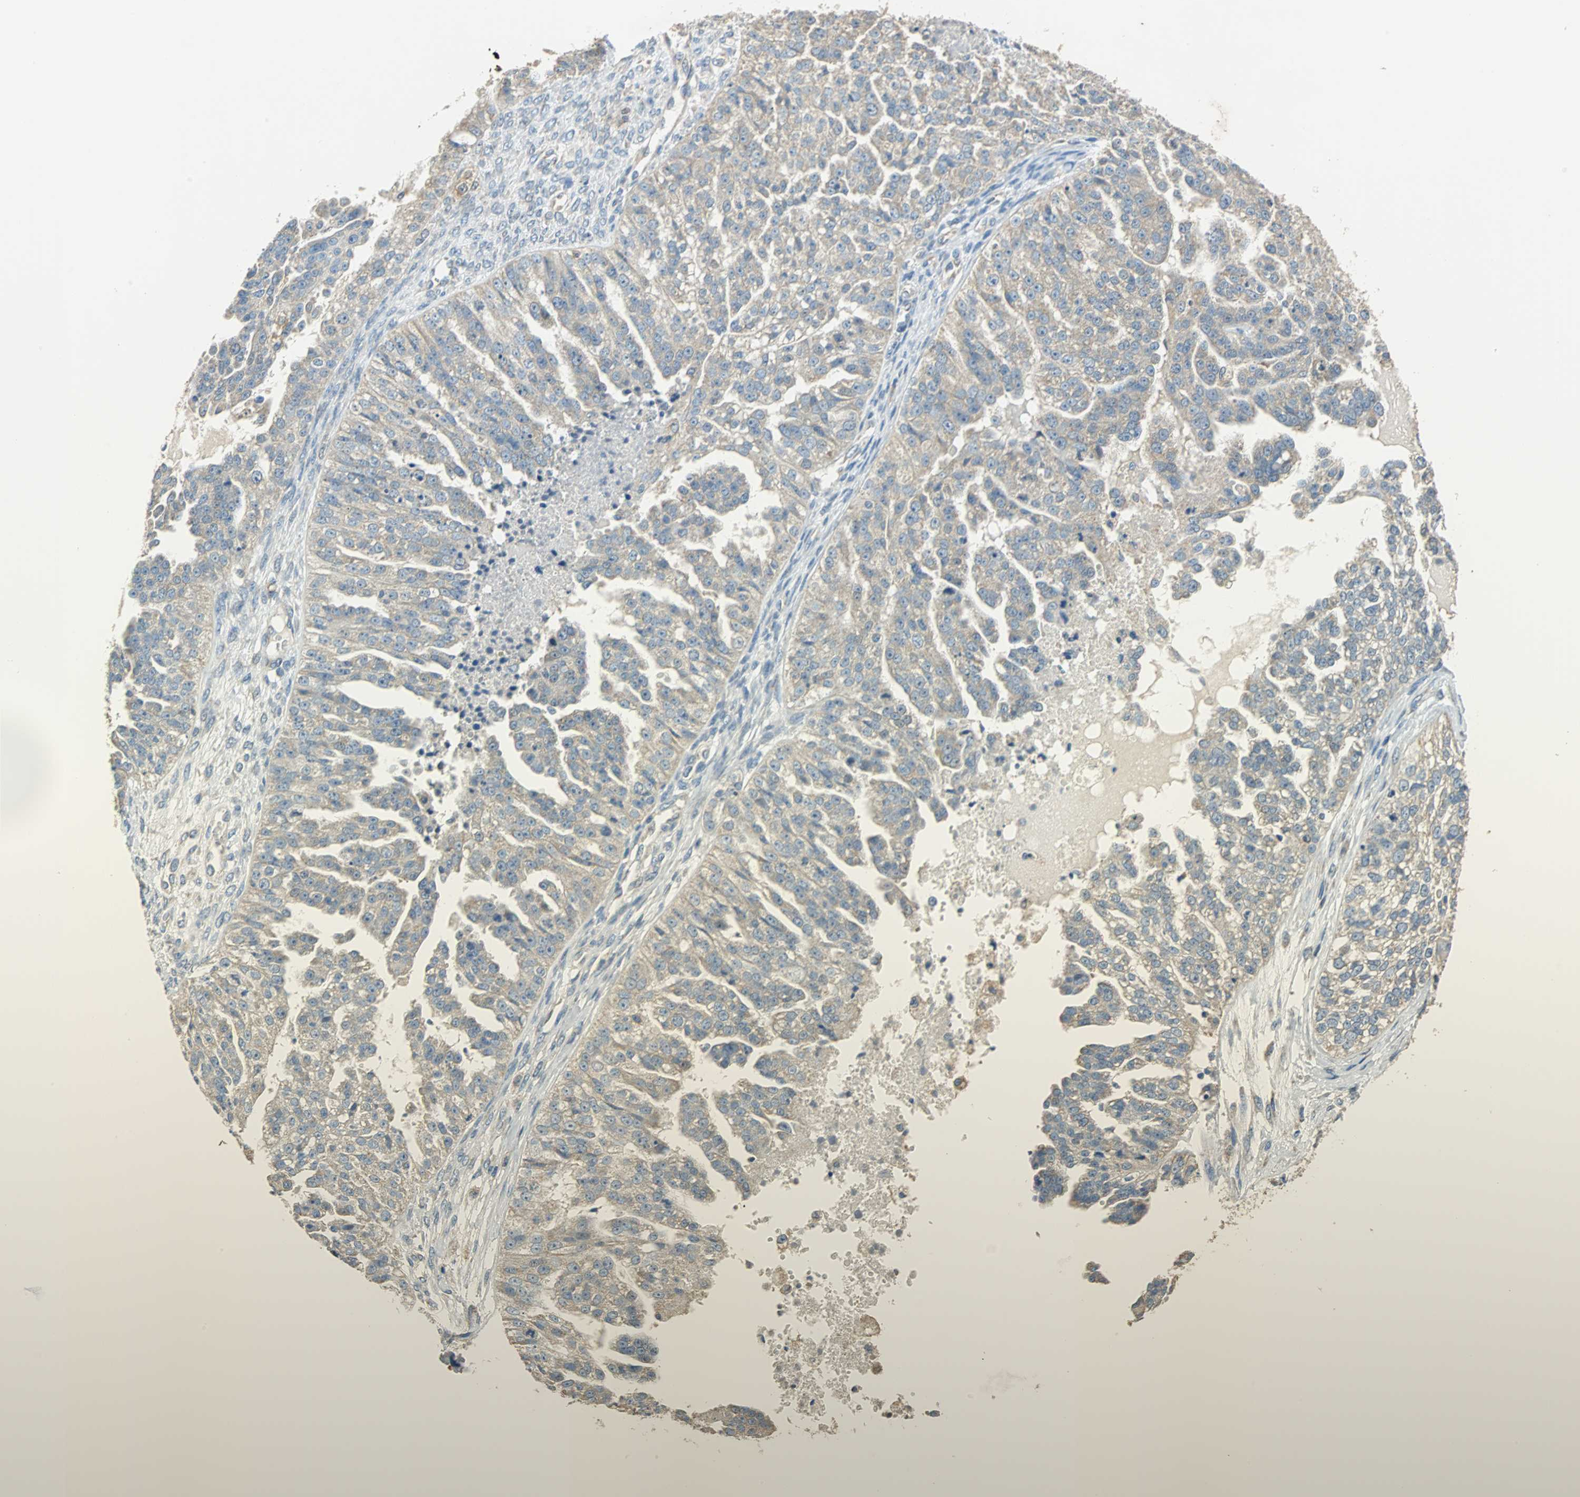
{"staining": {"intensity": "weak", "quantity": ">75%", "location": "cytoplasmic/membranous"}, "tissue": "ovarian cancer", "cell_type": "Tumor cells", "image_type": "cancer", "snomed": [{"axis": "morphology", "description": "Carcinoma, NOS"}, {"axis": "topography", "description": "Soft tissue"}, {"axis": "topography", "description": "Ovary"}], "caption": "This photomicrograph displays ovarian cancer (carcinoma) stained with immunohistochemistry (IHC) to label a protein in brown. The cytoplasmic/membranous of tumor cells show weak positivity for the protein. Nuclei are counter-stained blue.", "gene": "CPA3", "patient": {"sex": "female", "age": 54}}